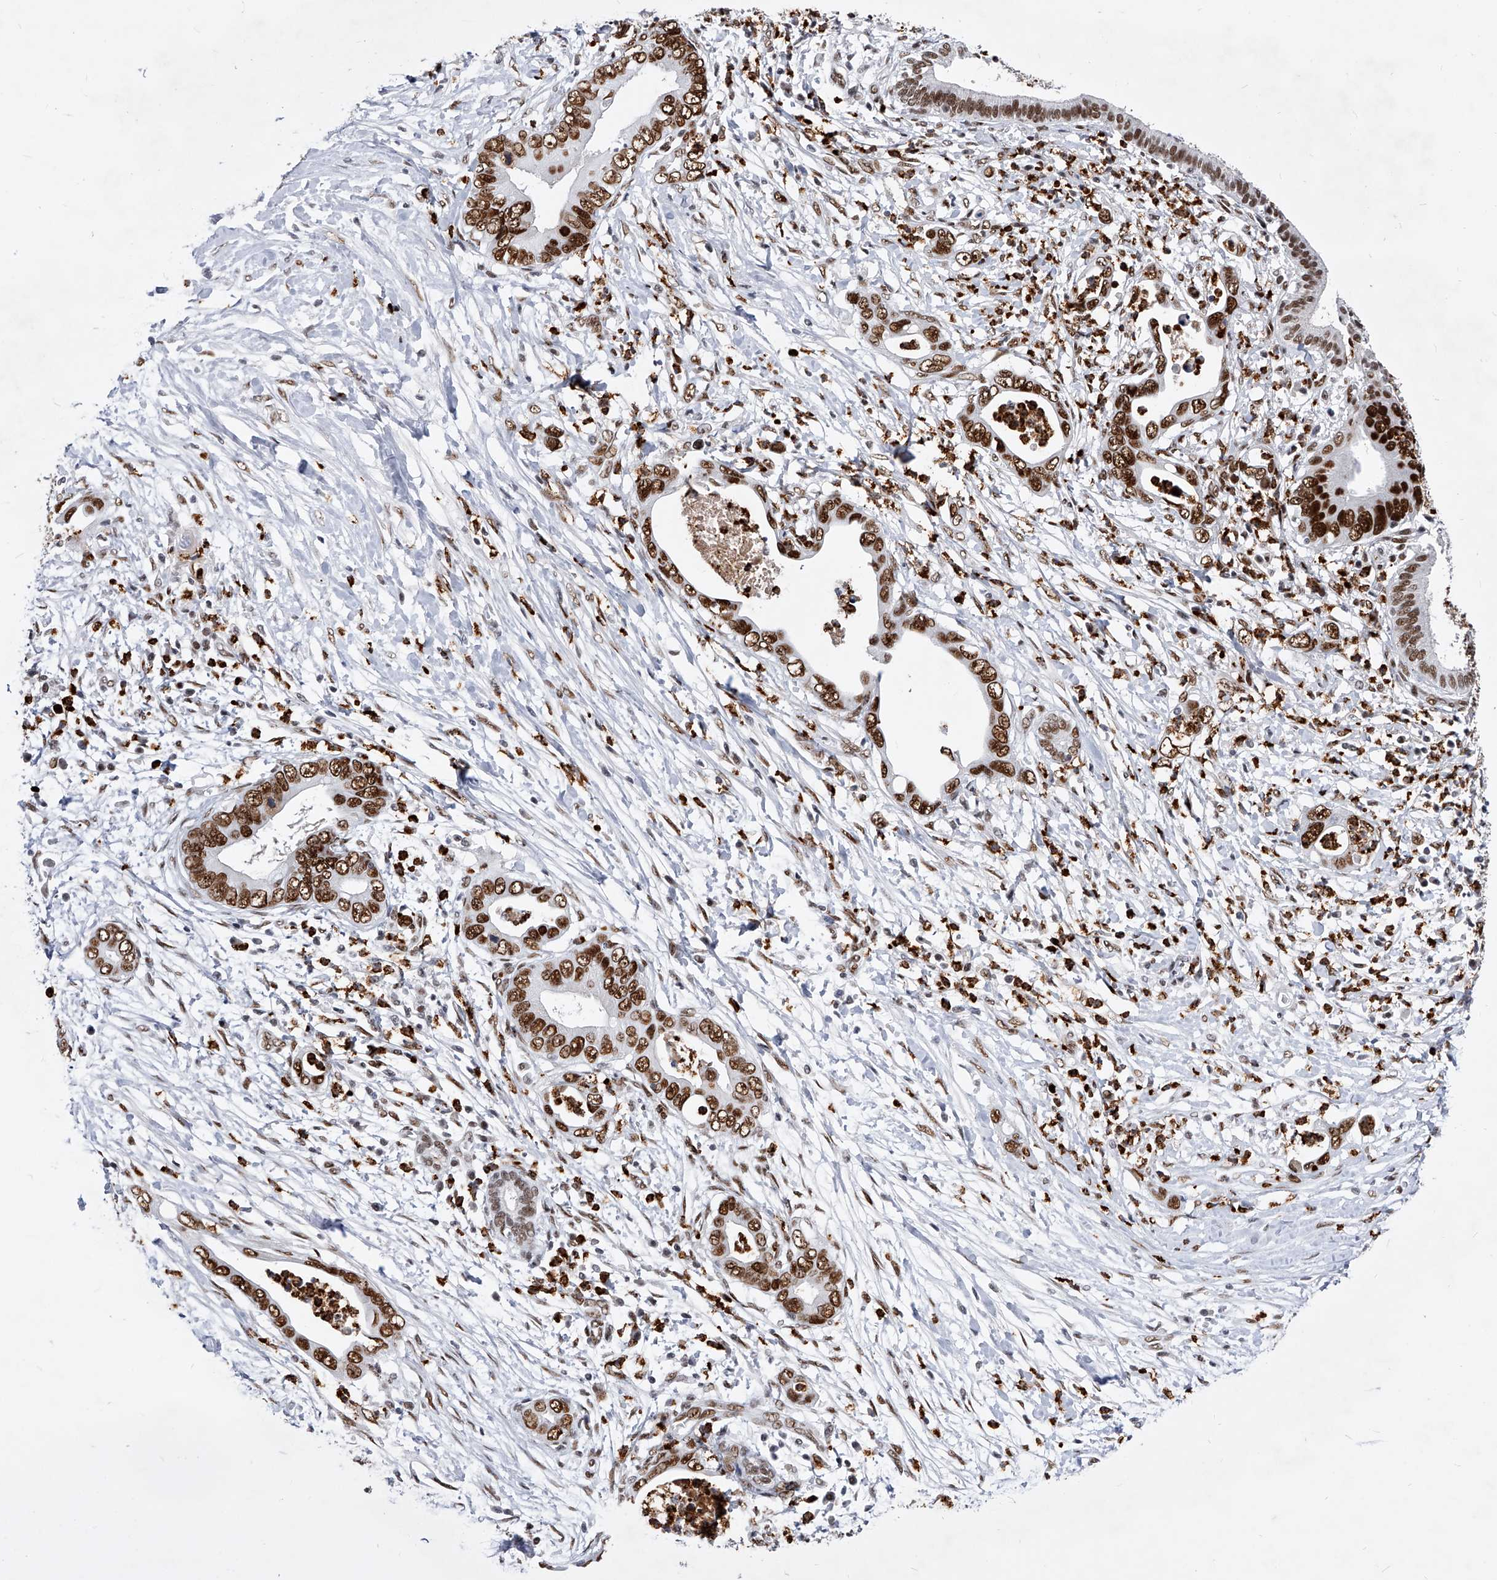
{"staining": {"intensity": "strong", "quantity": ">75%", "location": "cytoplasmic/membranous"}, "tissue": "pancreatic cancer", "cell_type": "Tumor cells", "image_type": "cancer", "snomed": [{"axis": "morphology", "description": "Adenocarcinoma, NOS"}, {"axis": "topography", "description": "Pancreas"}], "caption": "Protein positivity by immunohistochemistry demonstrates strong cytoplasmic/membranous staining in approximately >75% of tumor cells in adenocarcinoma (pancreatic).", "gene": "TESK2", "patient": {"sex": "male", "age": 75}}